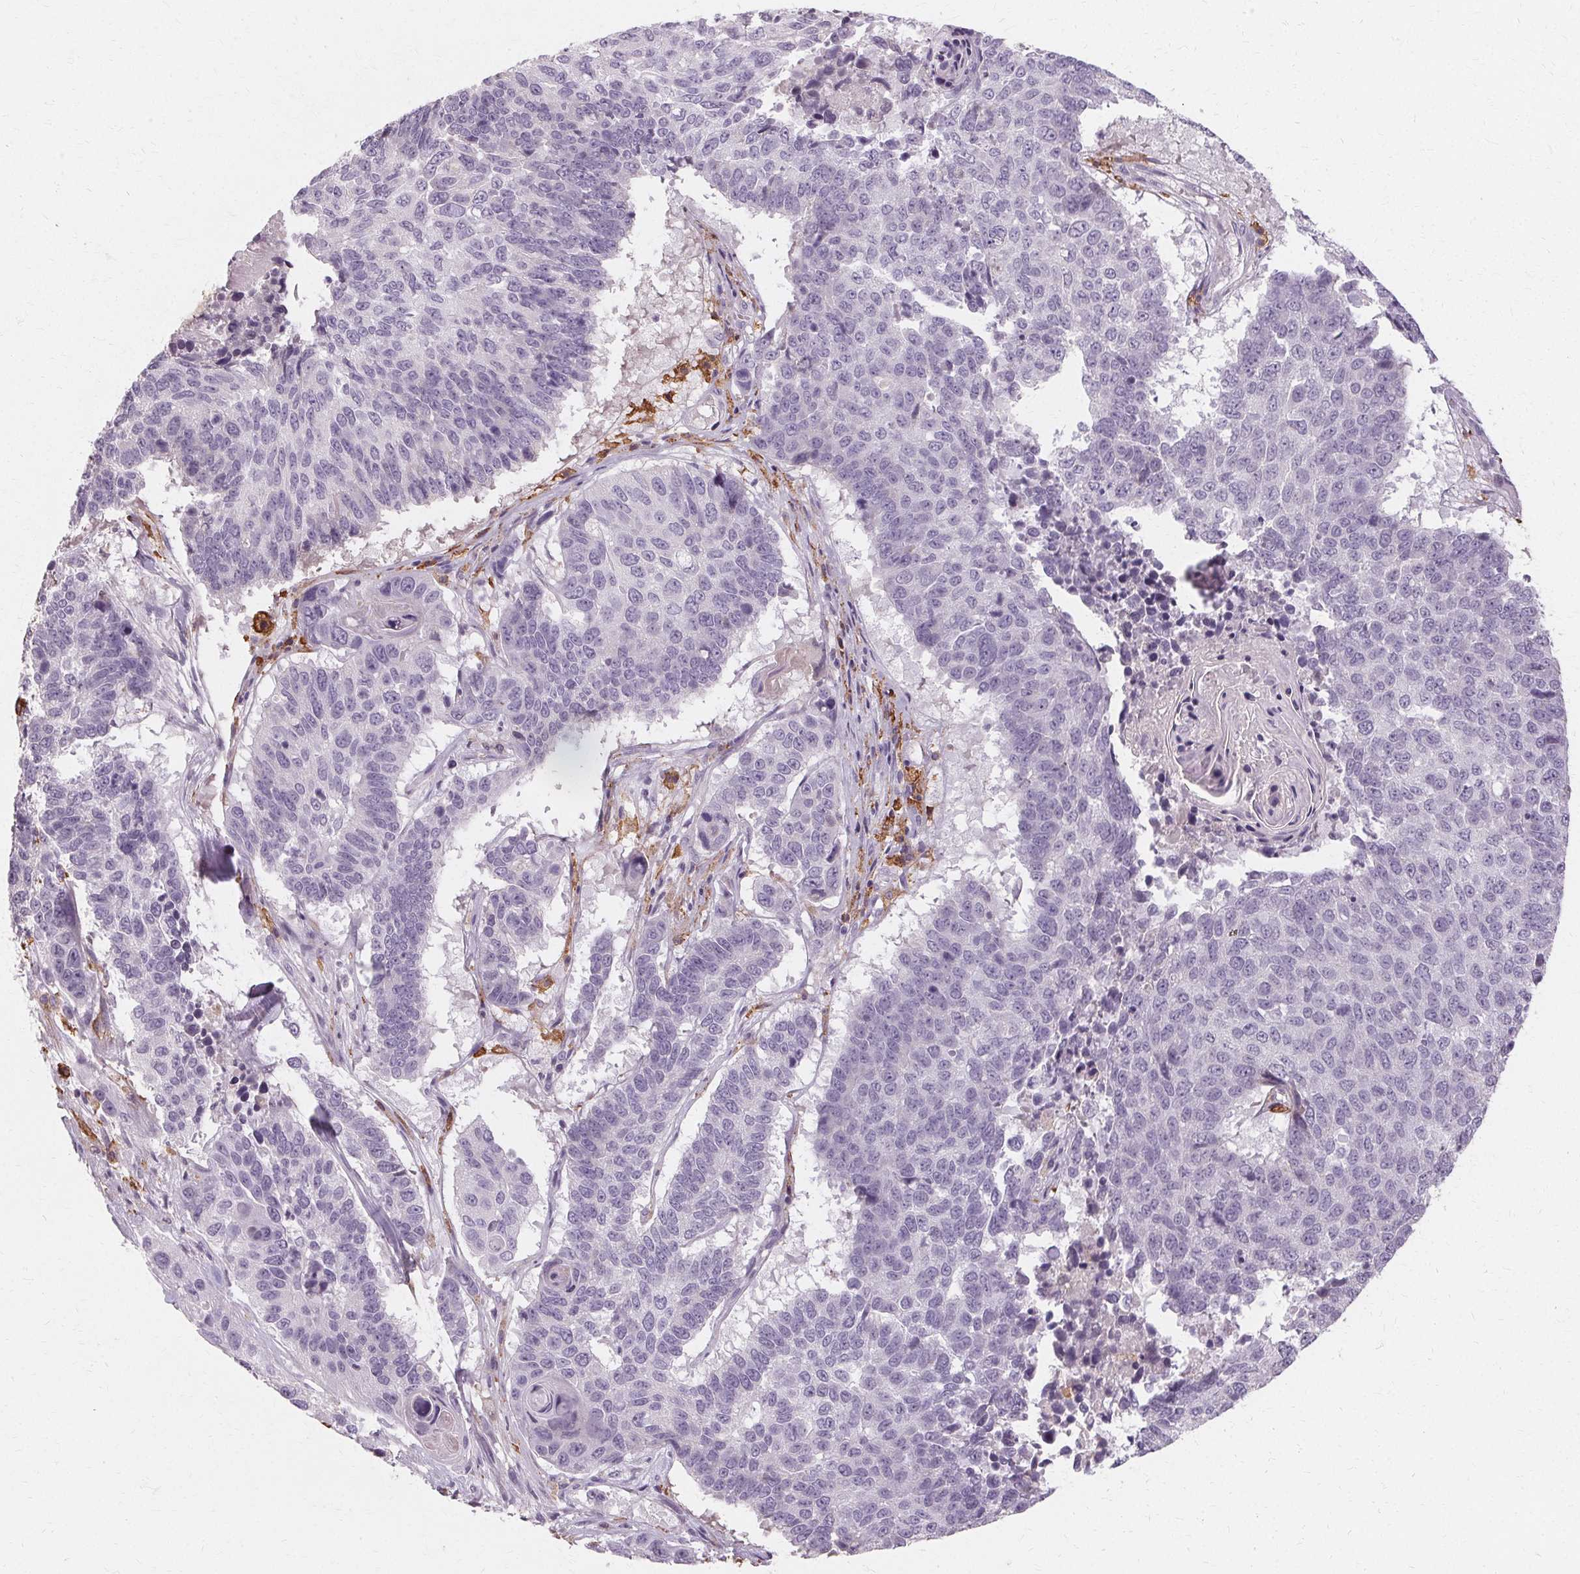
{"staining": {"intensity": "negative", "quantity": "none", "location": "none"}, "tissue": "lung cancer", "cell_type": "Tumor cells", "image_type": "cancer", "snomed": [{"axis": "morphology", "description": "Squamous cell carcinoma, NOS"}, {"axis": "topography", "description": "Lung"}], "caption": "There is no significant positivity in tumor cells of lung cancer (squamous cell carcinoma).", "gene": "IFNGR1", "patient": {"sex": "male", "age": 73}}